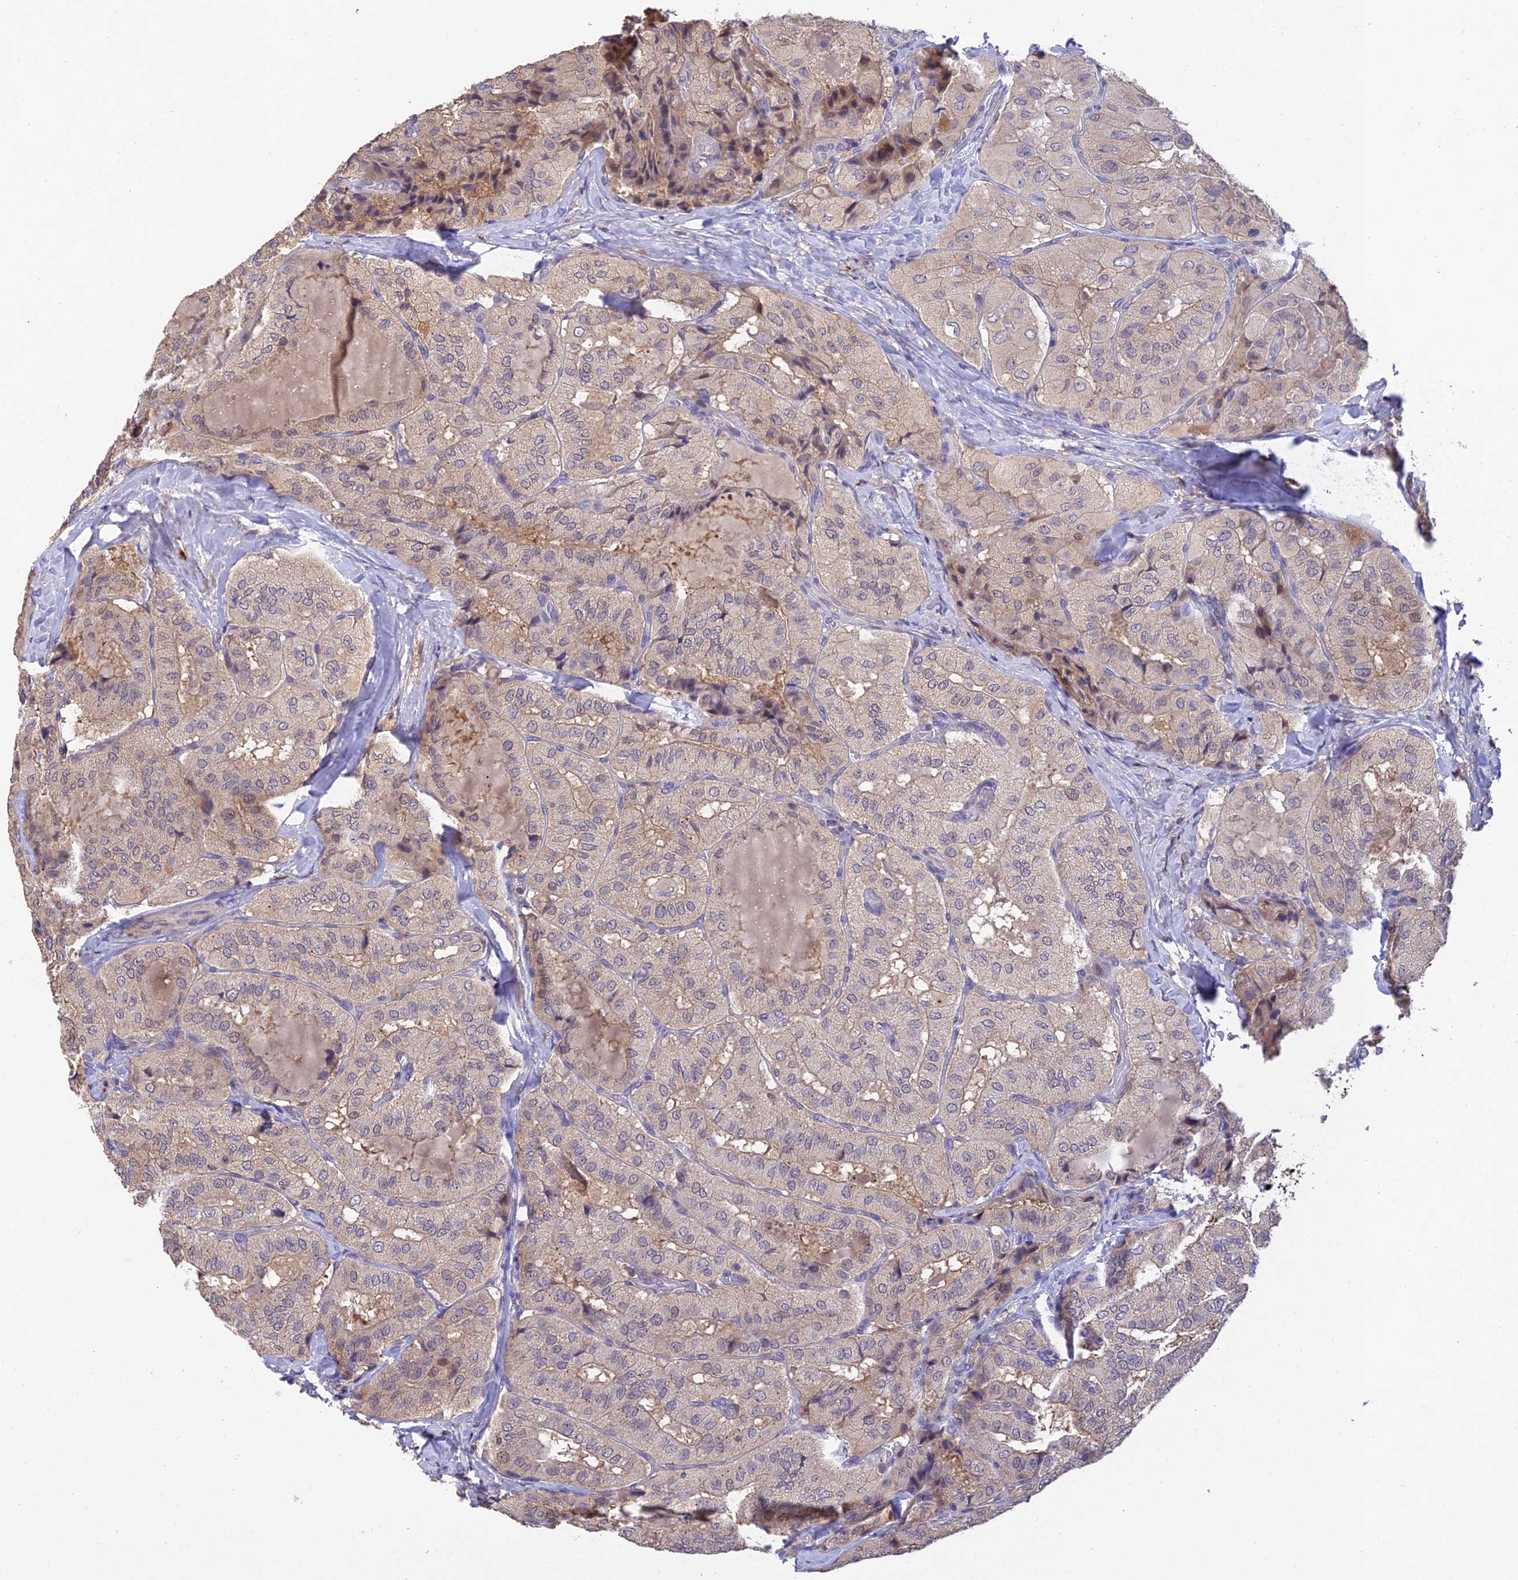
{"staining": {"intensity": "negative", "quantity": "none", "location": "none"}, "tissue": "thyroid cancer", "cell_type": "Tumor cells", "image_type": "cancer", "snomed": [{"axis": "morphology", "description": "Normal tissue, NOS"}, {"axis": "morphology", "description": "Papillary adenocarcinoma, NOS"}, {"axis": "topography", "description": "Thyroid gland"}], "caption": "This photomicrograph is of thyroid papillary adenocarcinoma stained with immunohistochemistry to label a protein in brown with the nuclei are counter-stained blue. There is no positivity in tumor cells.", "gene": "DENND5B", "patient": {"sex": "female", "age": 59}}